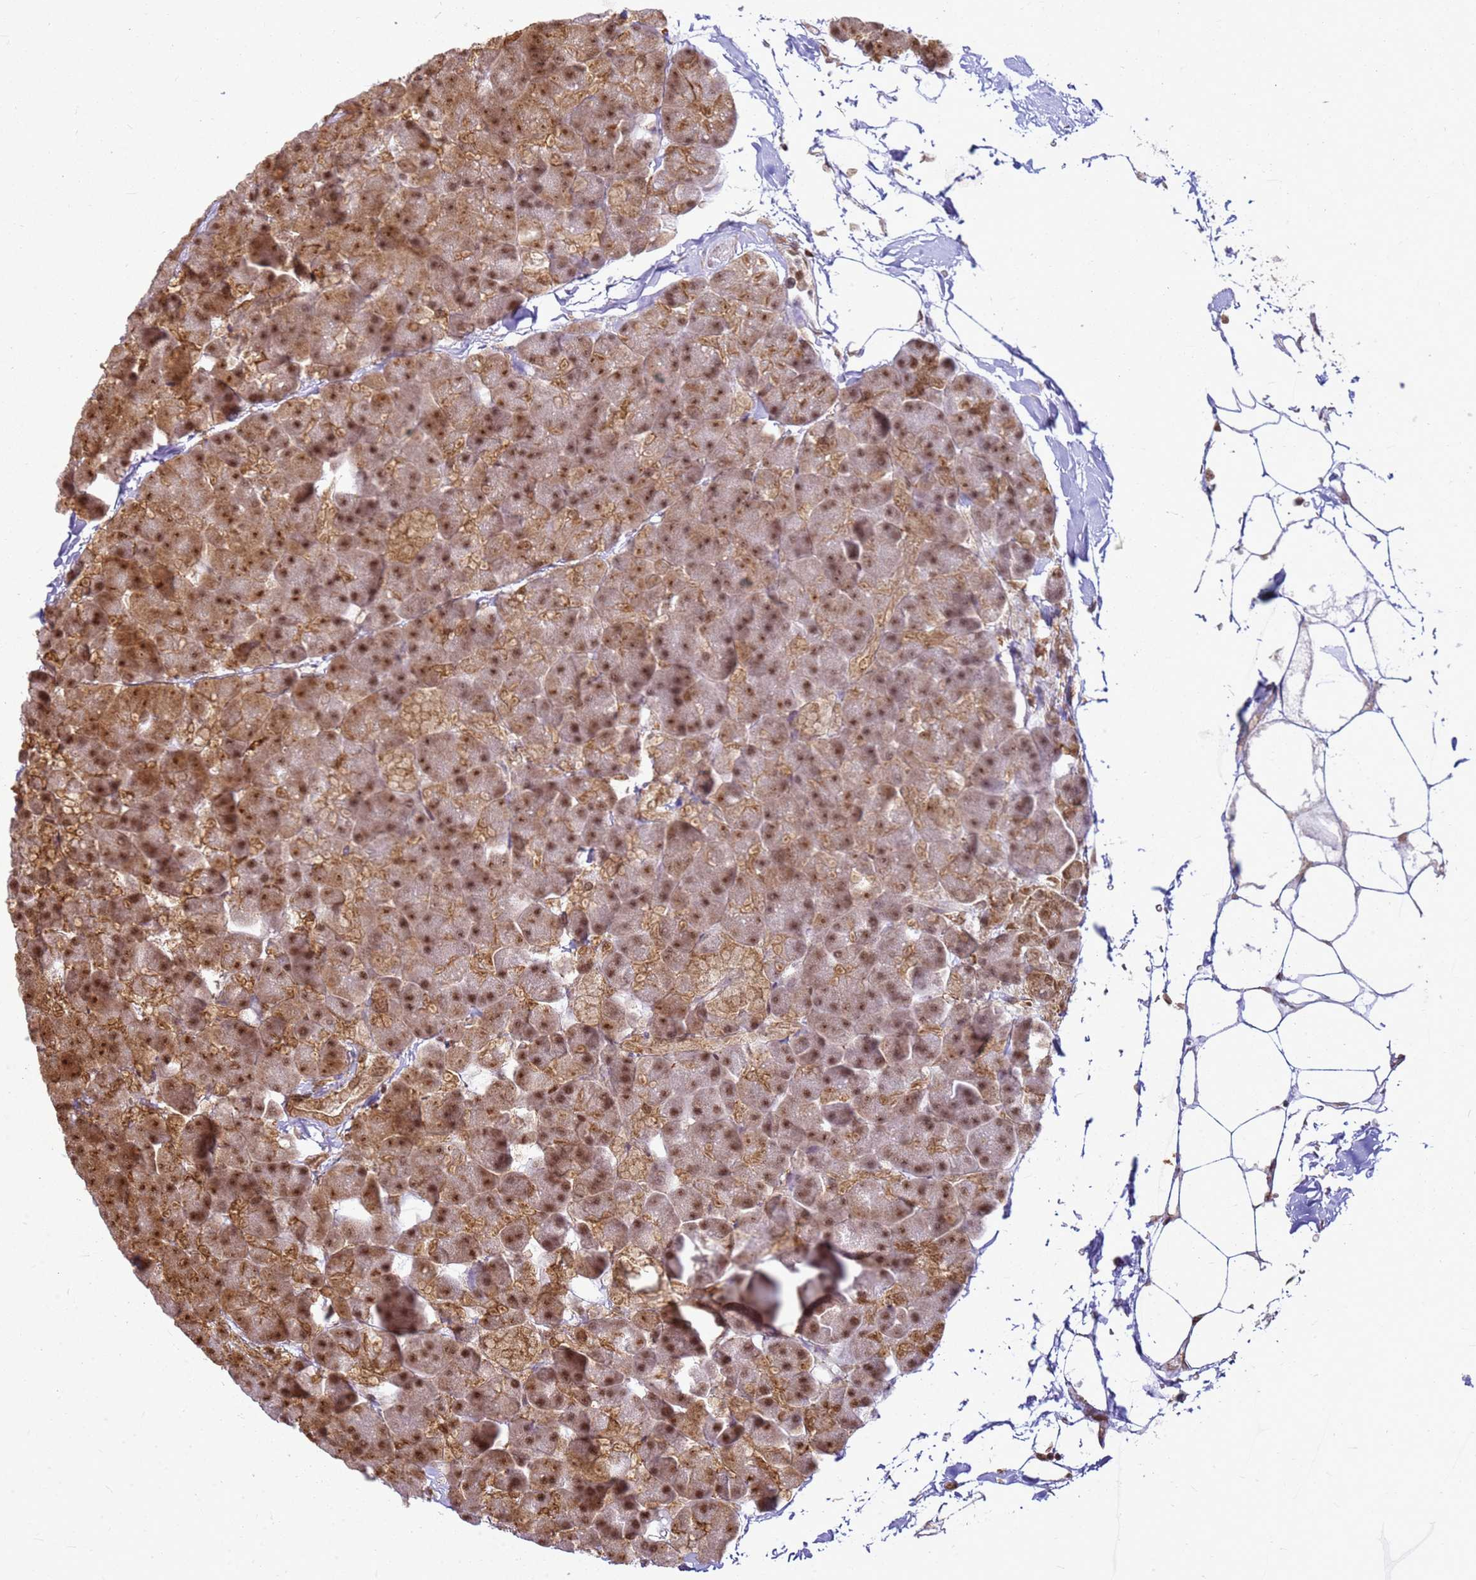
{"staining": {"intensity": "moderate", "quantity": ">75%", "location": "cytoplasmic/membranous,nuclear"}, "tissue": "pancreas", "cell_type": "Exocrine glandular cells", "image_type": "normal", "snomed": [{"axis": "morphology", "description": "Normal tissue, NOS"}, {"axis": "topography", "description": "Pancreas"}], "caption": "Human pancreas stained with a brown dye exhibits moderate cytoplasmic/membranous,nuclear positive staining in approximately >75% of exocrine glandular cells.", "gene": "APEX1", "patient": {"sex": "male", "age": 35}}